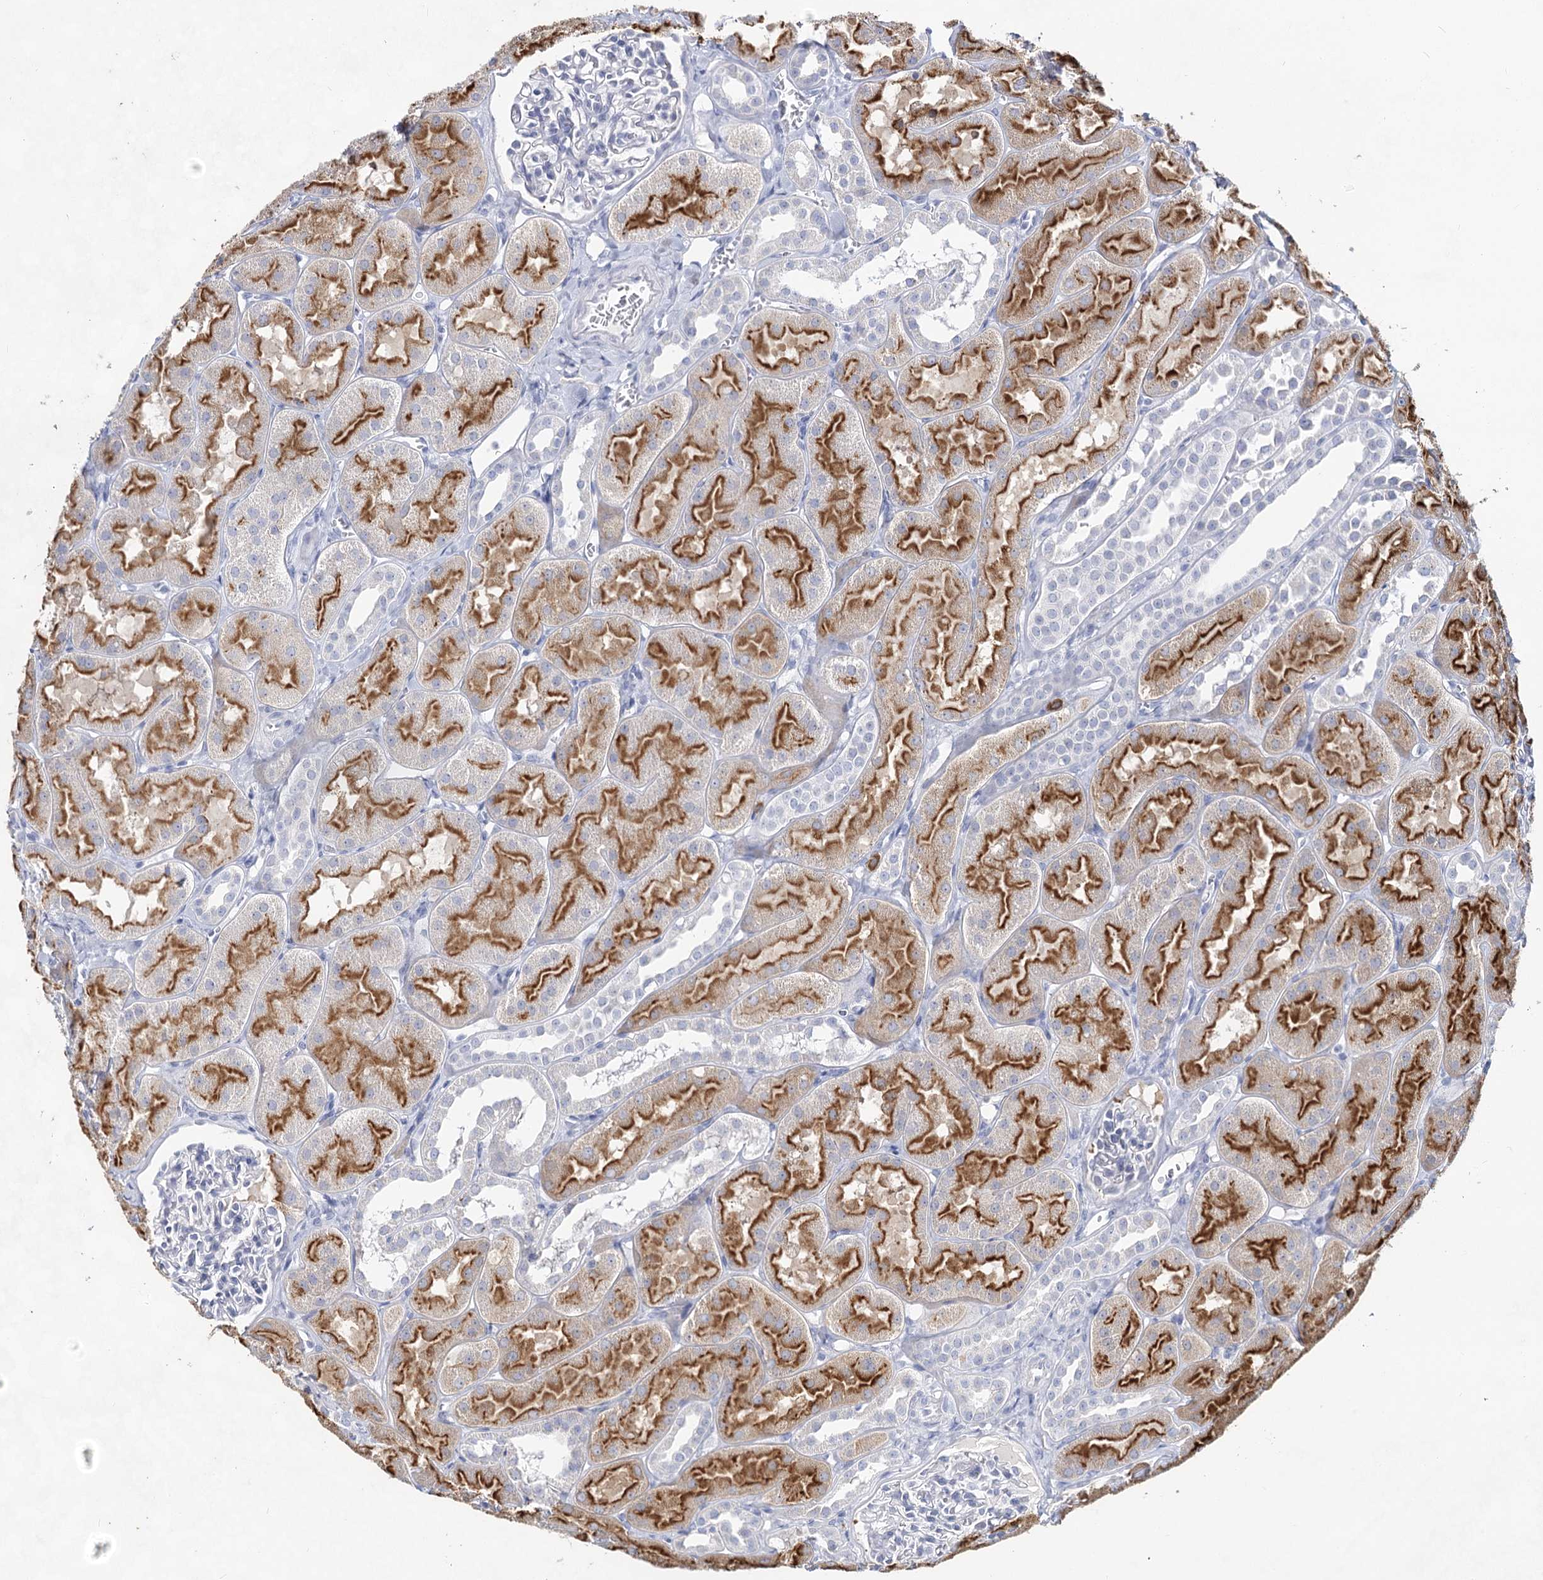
{"staining": {"intensity": "negative", "quantity": "none", "location": "none"}, "tissue": "kidney", "cell_type": "Cells in glomeruli", "image_type": "normal", "snomed": [{"axis": "morphology", "description": "Normal tissue, NOS"}, {"axis": "topography", "description": "Kidney"}, {"axis": "topography", "description": "Urinary bladder"}], "caption": "Cells in glomeruli are negative for protein expression in benign human kidney. (DAB (3,3'-diaminobenzidine) immunohistochemistry, high magnification).", "gene": "CCDC73", "patient": {"sex": "male", "age": 16}}